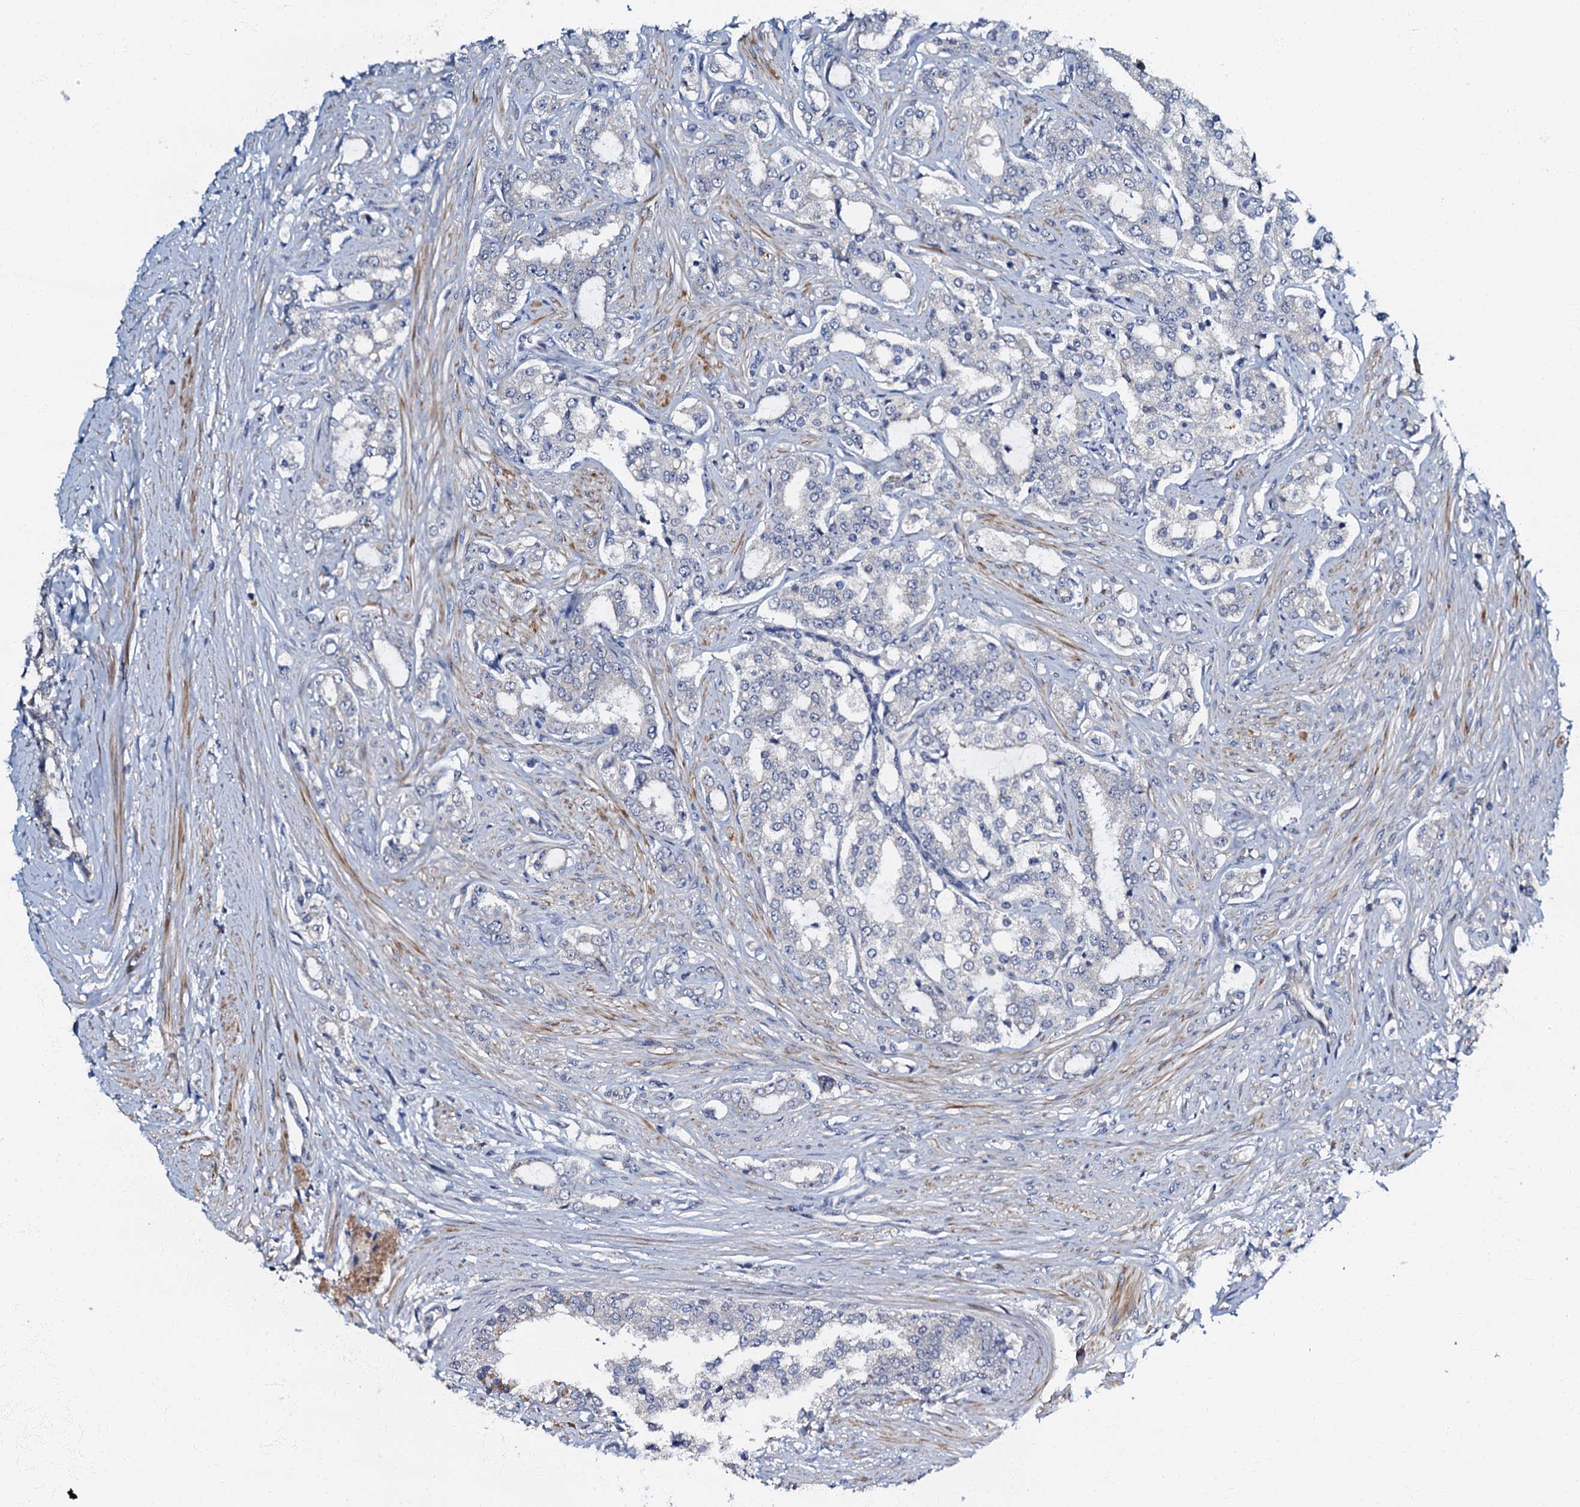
{"staining": {"intensity": "negative", "quantity": "none", "location": "none"}, "tissue": "prostate cancer", "cell_type": "Tumor cells", "image_type": "cancer", "snomed": [{"axis": "morphology", "description": "Adenocarcinoma, High grade"}, {"axis": "topography", "description": "Prostate"}], "caption": "Tumor cells are negative for brown protein staining in prostate cancer.", "gene": "OLAH", "patient": {"sex": "male", "age": 64}}